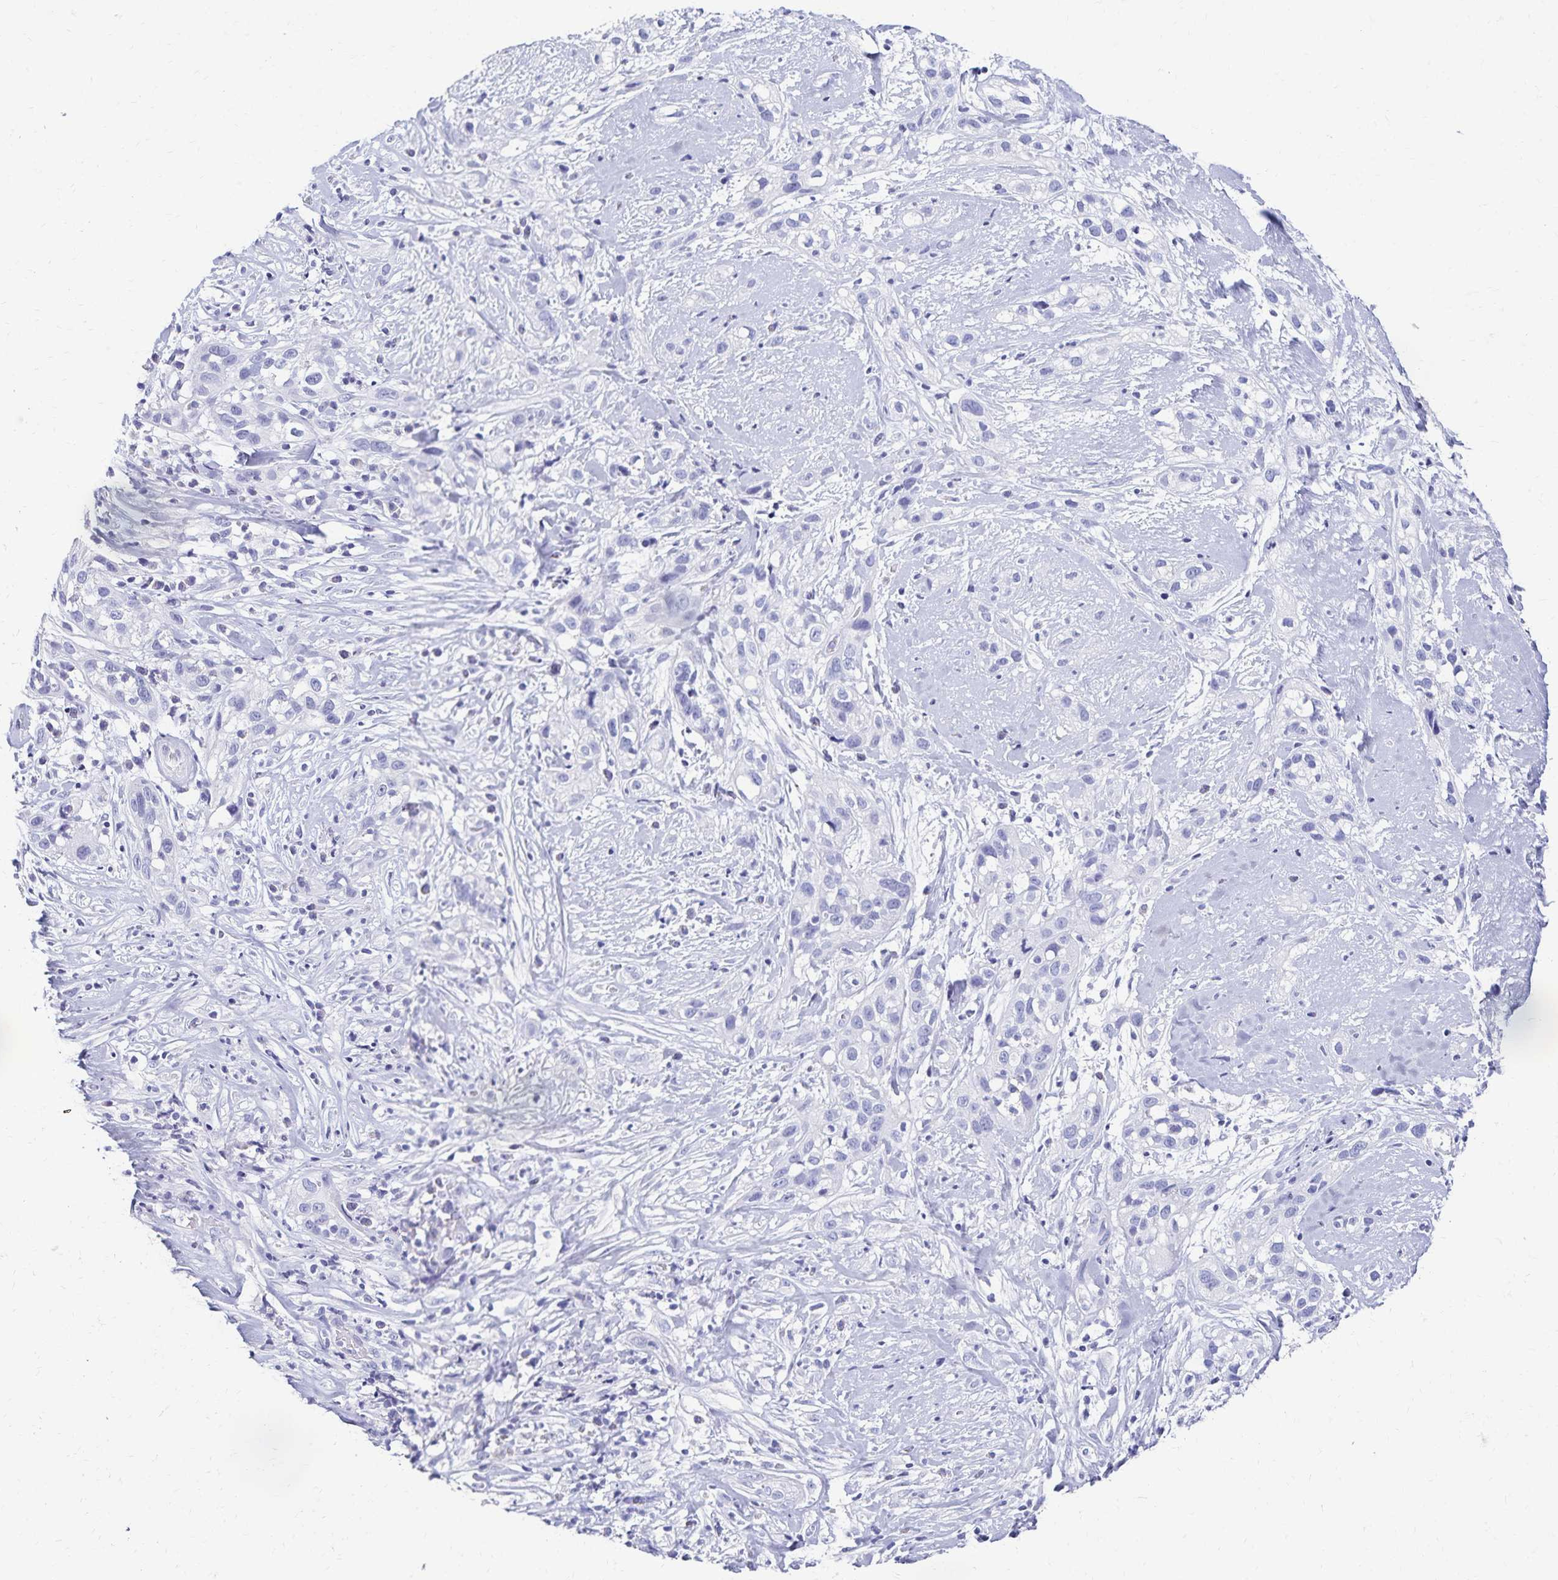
{"staining": {"intensity": "negative", "quantity": "none", "location": "none"}, "tissue": "skin cancer", "cell_type": "Tumor cells", "image_type": "cancer", "snomed": [{"axis": "morphology", "description": "Squamous cell carcinoma, NOS"}, {"axis": "topography", "description": "Skin"}], "caption": "IHC image of neoplastic tissue: human squamous cell carcinoma (skin) stained with DAB demonstrates no significant protein positivity in tumor cells.", "gene": "C2orf50", "patient": {"sex": "male", "age": 82}}